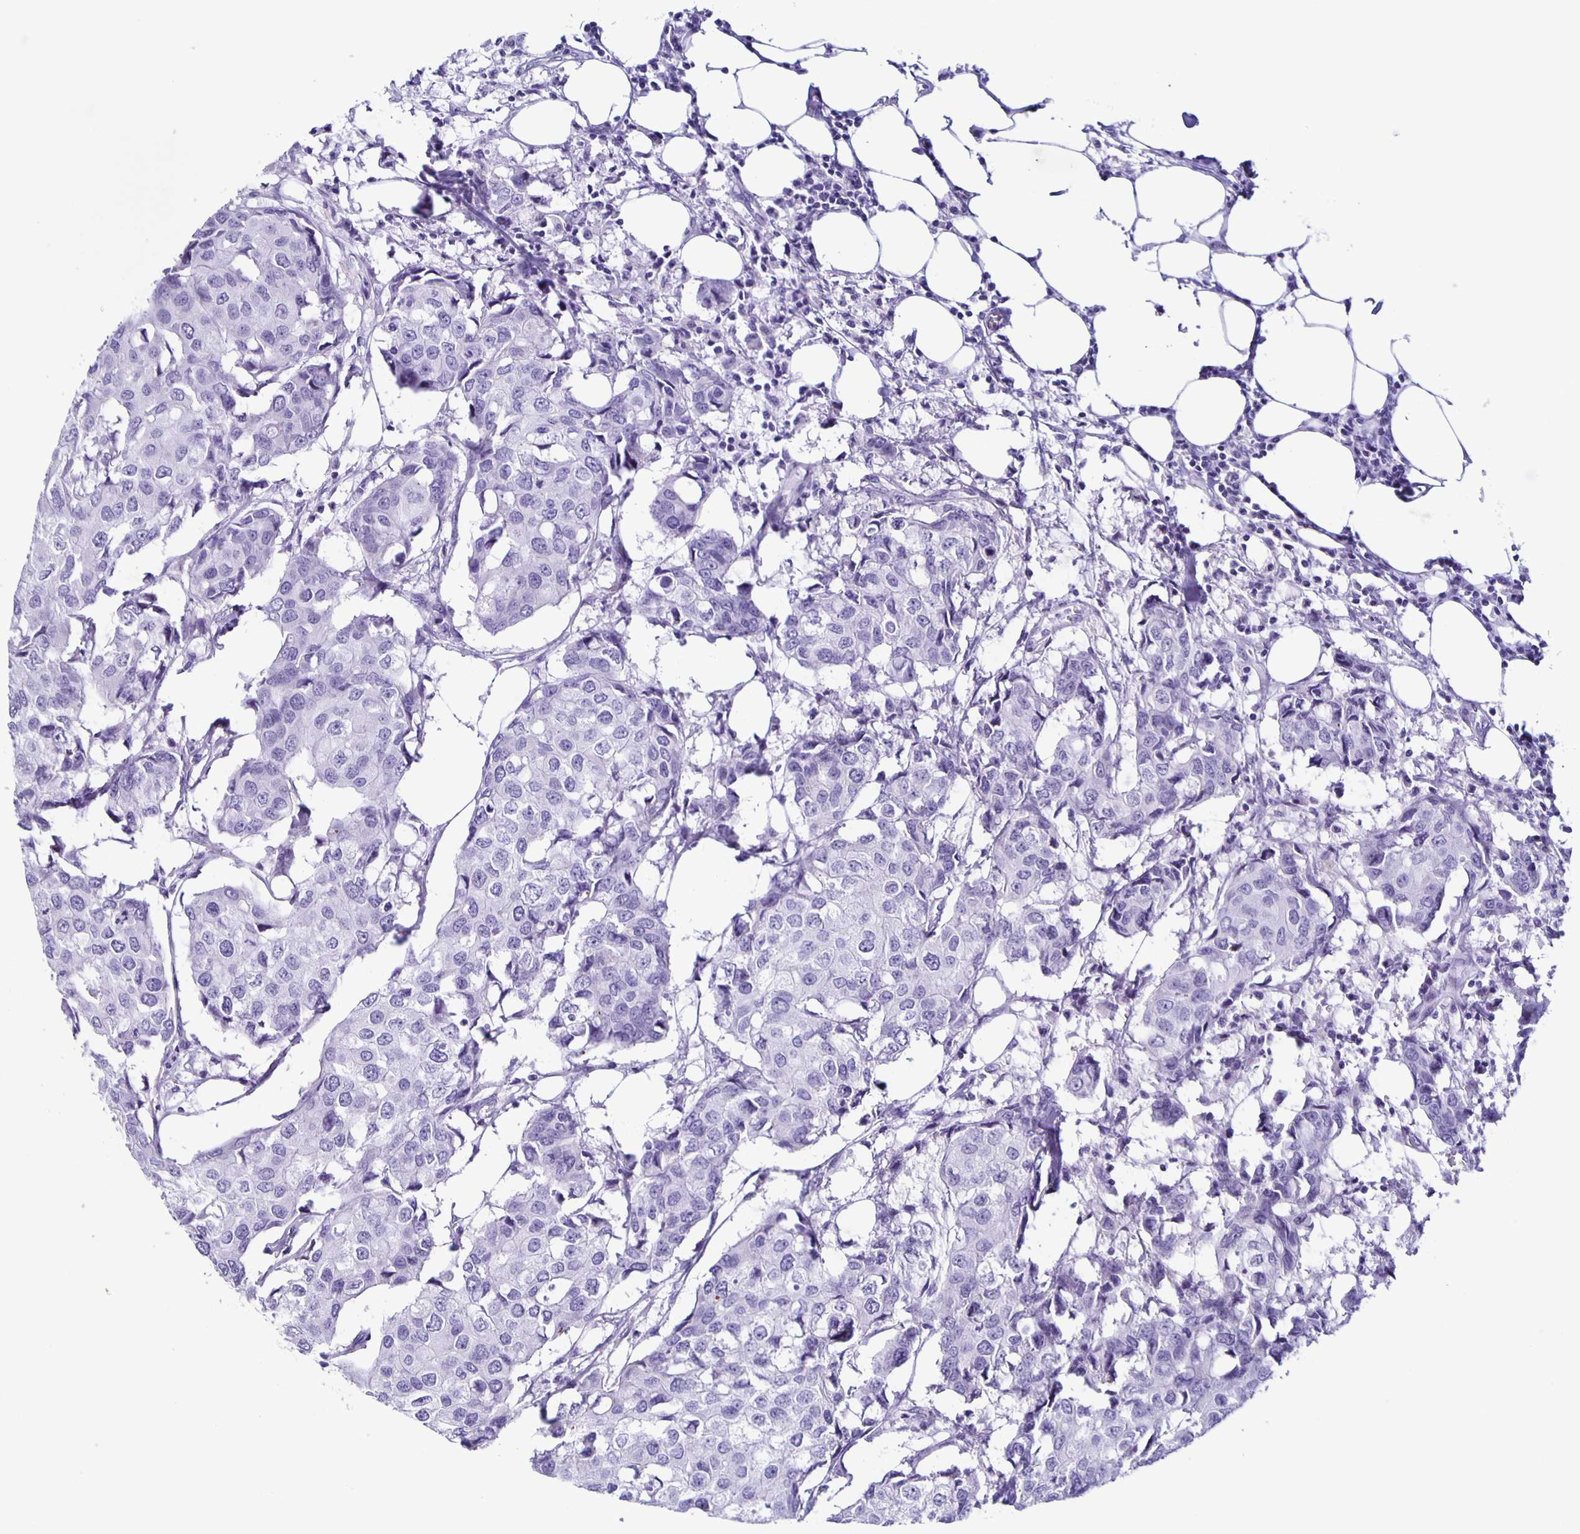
{"staining": {"intensity": "negative", "quantity": "none", "location": "none"}, "tissue": "breast cancer", "cell_type": "Tumor cells", "image_type": "cancer", "snomed": [{"axis": "morphology", "description": "Duct carcinoma"}, {"axis": "topography", "description": "Breast"}], "caption": "This is an immunohistochemistry histopathology image of breast cancer. There is no positivity in tumor cells.", "gene": "AQP6", "patient": {"sex": "female", "age": 27}}